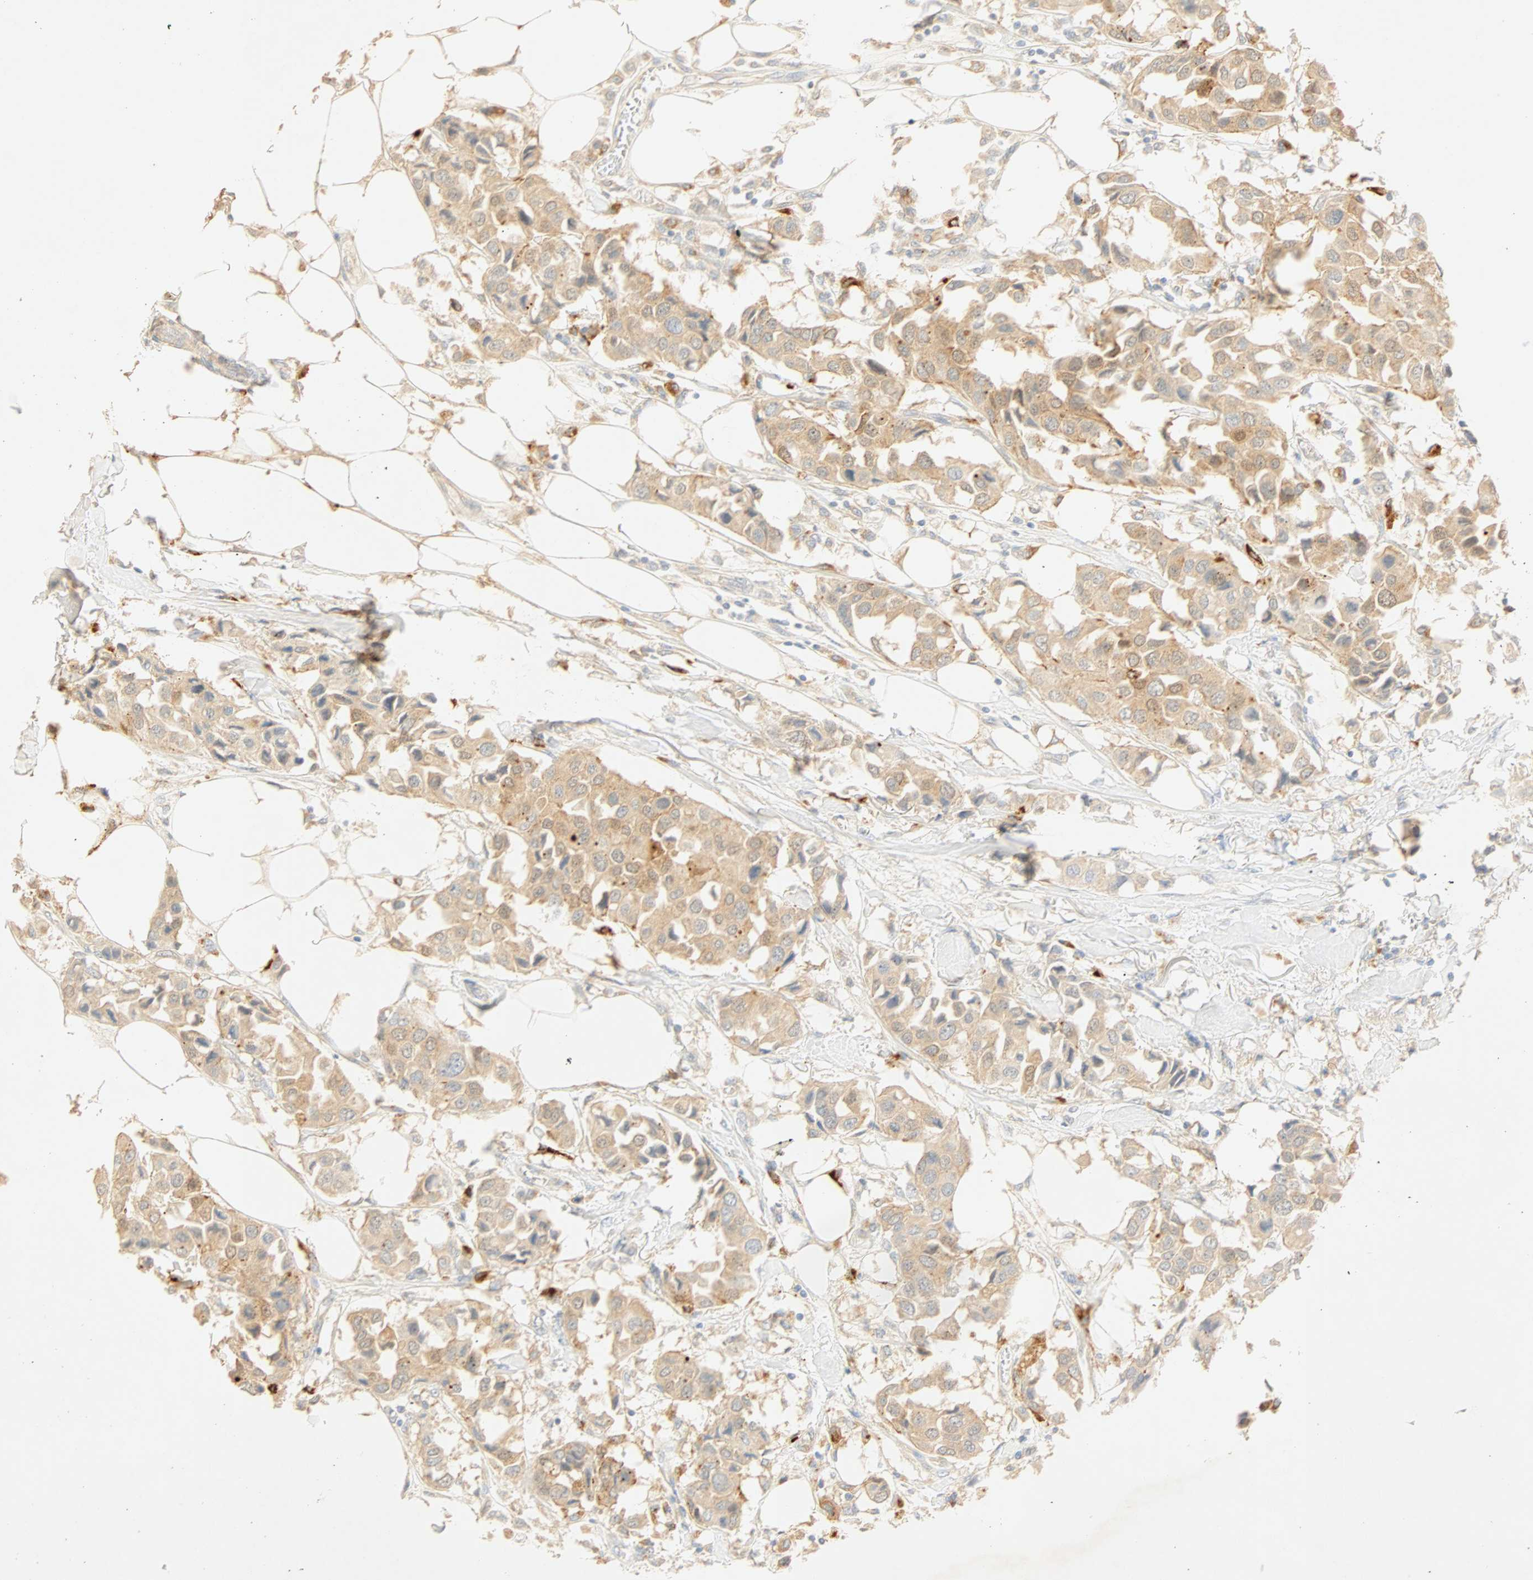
{"staining": {"intensity": "moderate", "quantity": ">75%", "location": "cytoplasmic/membranous"}, "tissue": "breast cancer", "cell_type": "Tumor cells", "image_type": "cancer", "snomed": [{"axis": "morphology", "description": "Duct carcinoma"}, {"axis": "topography", "description": "Breast"}], "caption": "This micrograph exhibits breast cancer stained with immunohistochemistry (IHC) to label a protein in brown. The cytoplasmic/membranous of tumor cells show moderate positivity for the protein. Nuclei are counter-stained blue.", "gene": "SELENBP1", "patient": {"sex": "female", "age": 80}}